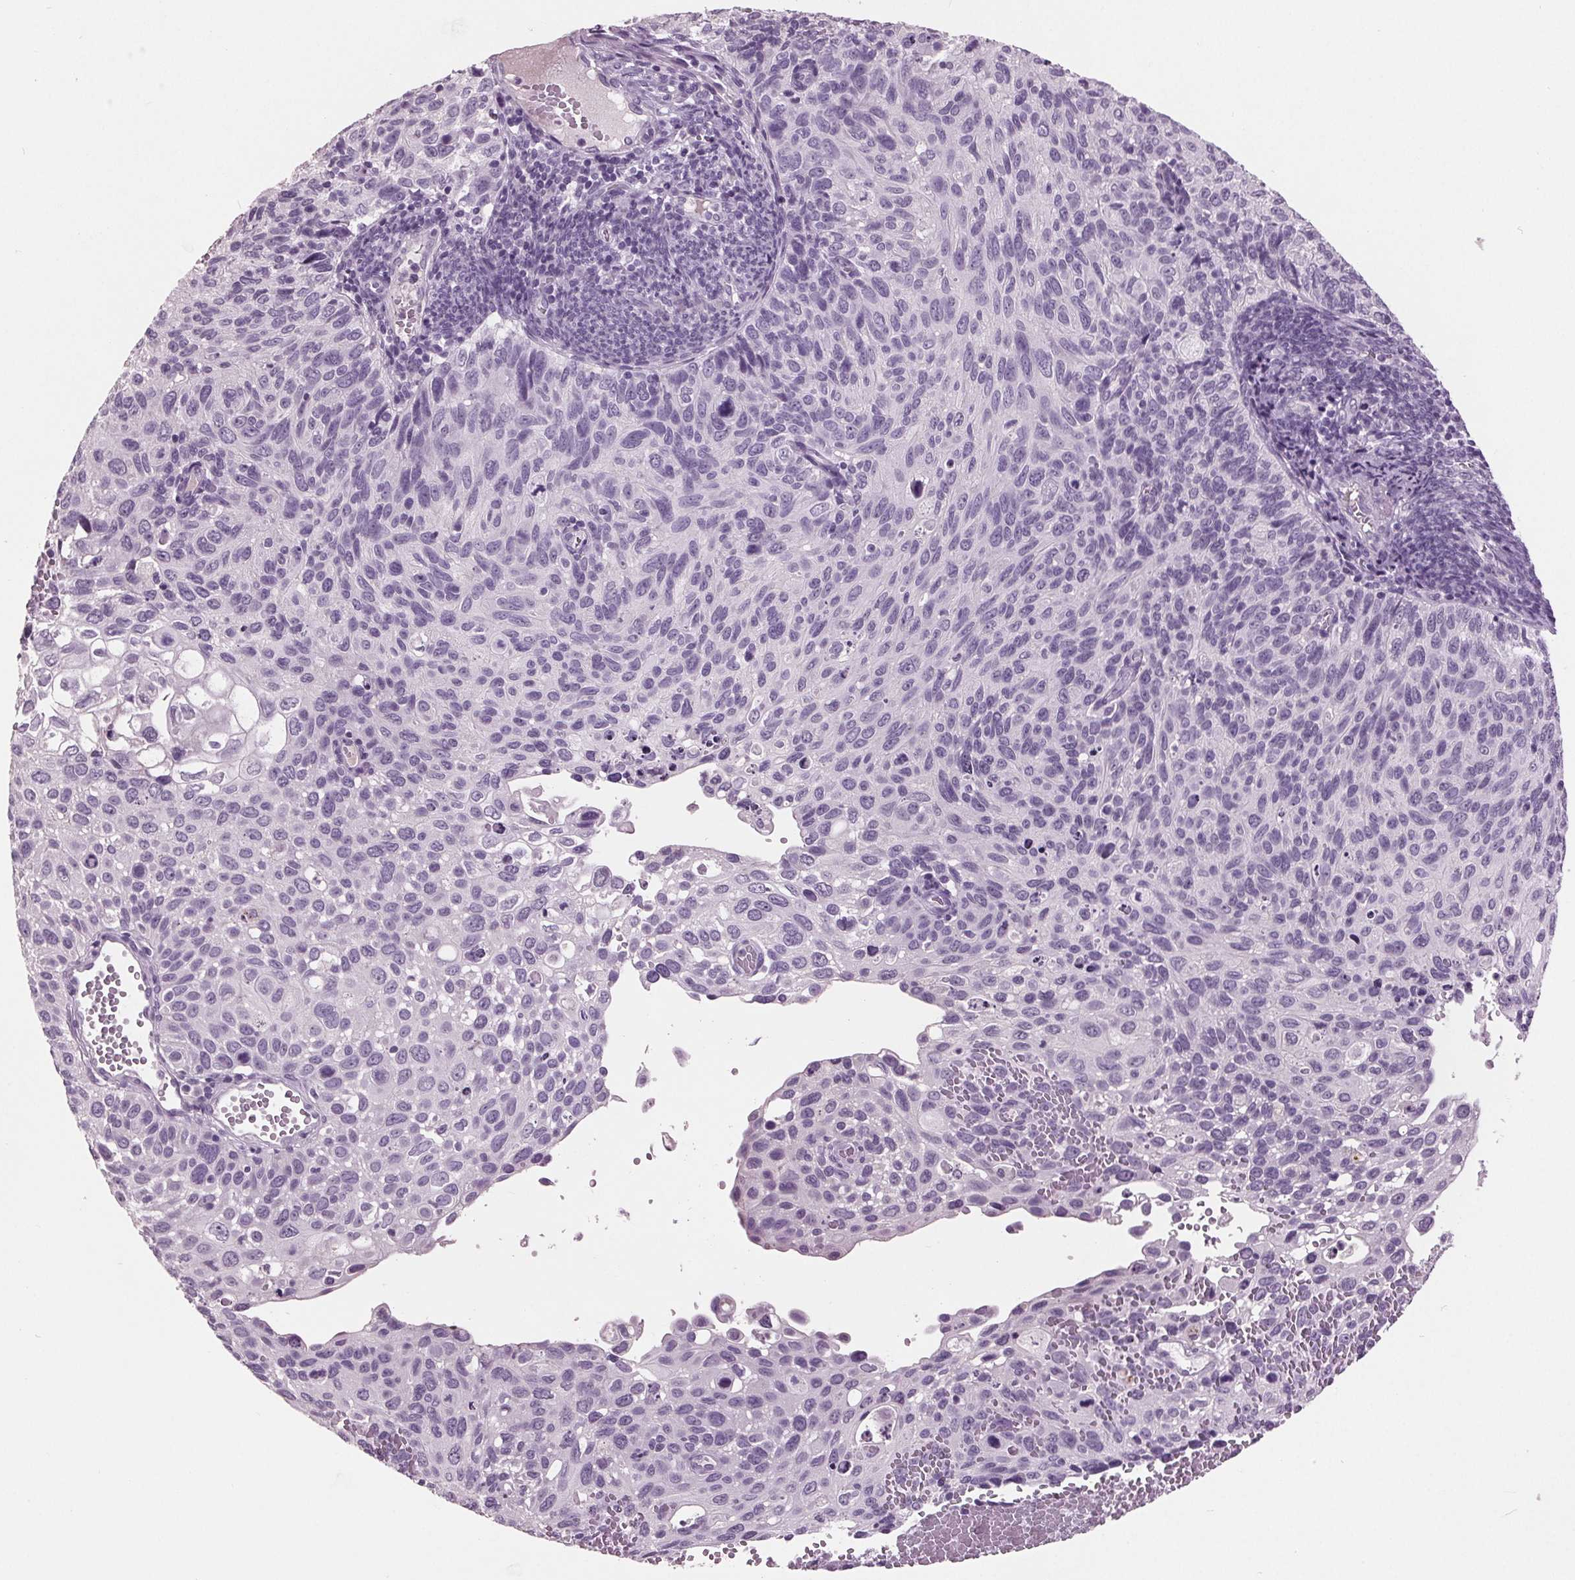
{"staining": {"intensity": "negative", "quantity": "none", "location": "none"}, "tissue": "cervical cancer", "cell_type": "Tumor cells", "image_type": "cancer", "snomed": [{"axis": "morphology", "description": "Squamous cell carcinoma, NOS"}, {"axis": "topography", "description": "Cervix"}], "caption": "Immunohistochemical staining of cervical squamous cell carcinoma reveals no significant positivity in tumor cells.", "gene": "AMBP", "patient": {"sex": "female", "age": 70}}